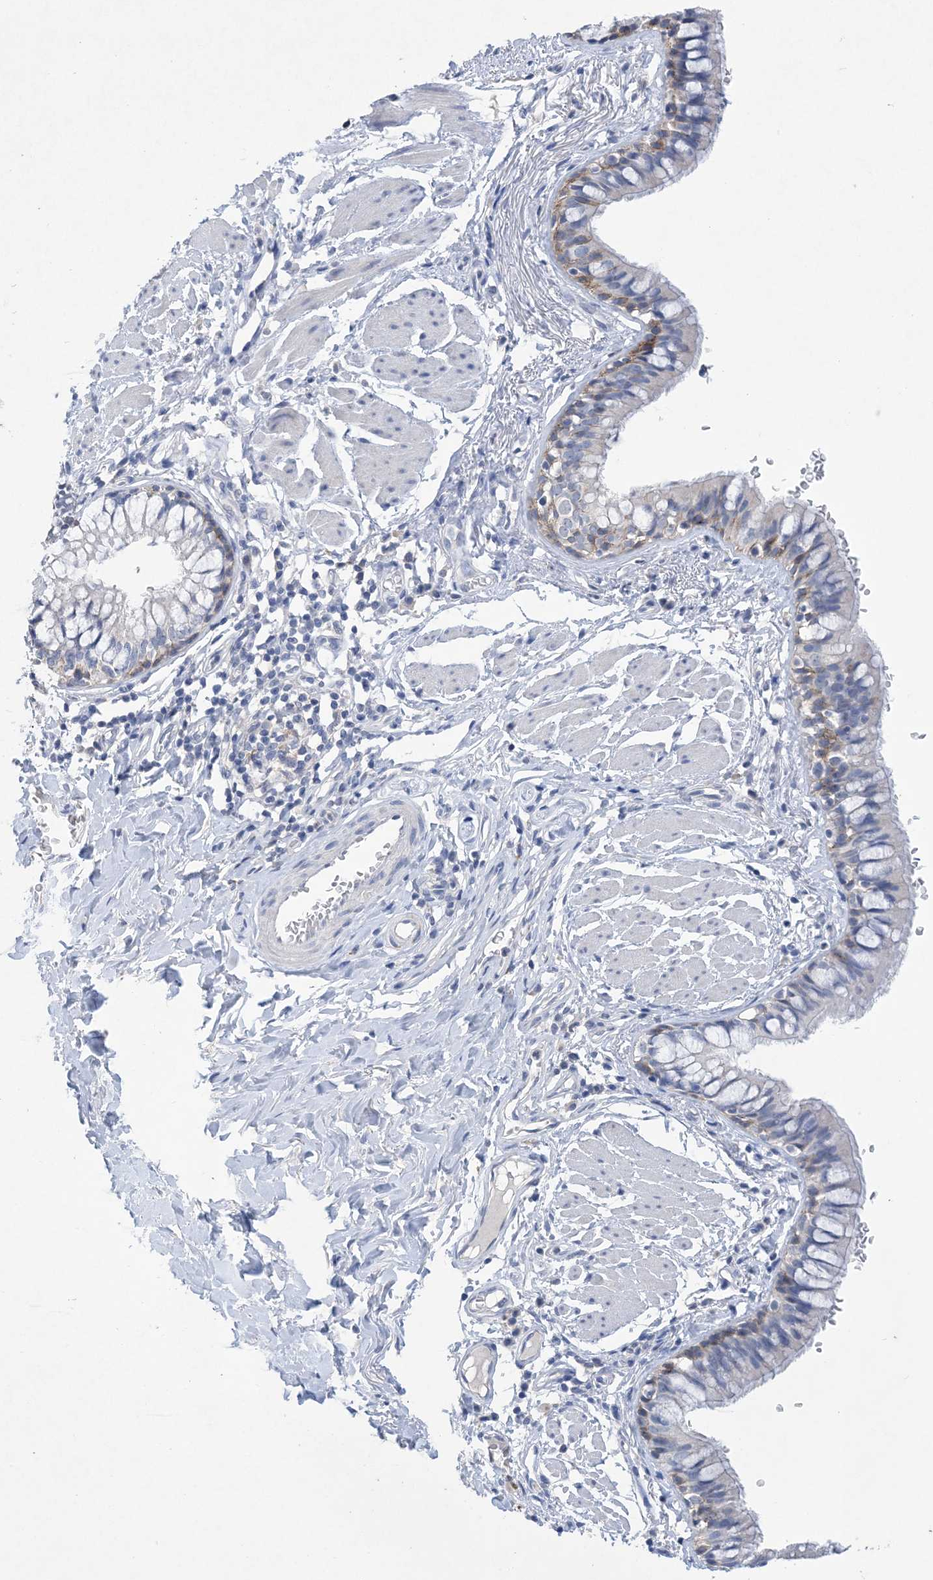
{"staining": {"intensity": "moderate", "quantity": "<25%", "location": "cytoplasmic/membranous"}, "tissue": "bronchus", "cell_type": "Respiratory epithelial cells", "image_type": "normal", "snomed": [{"axis": "morphology", "description": "Normal tissue, NOS"}, {"axis": "topography", "description": "Cartilage tissue"}, {"axis": "topography", "description": "Bronchus"}], "caption": "Bronchus stained with IHC displays moderate cytoplasmic/membranous positivity in about <25% of respiratory epithelial cells. (Brightfield microscopy of DAB IHC at high magnification).", "gene": "DSC3", "patient": {"sex": "female", "age": 36}}